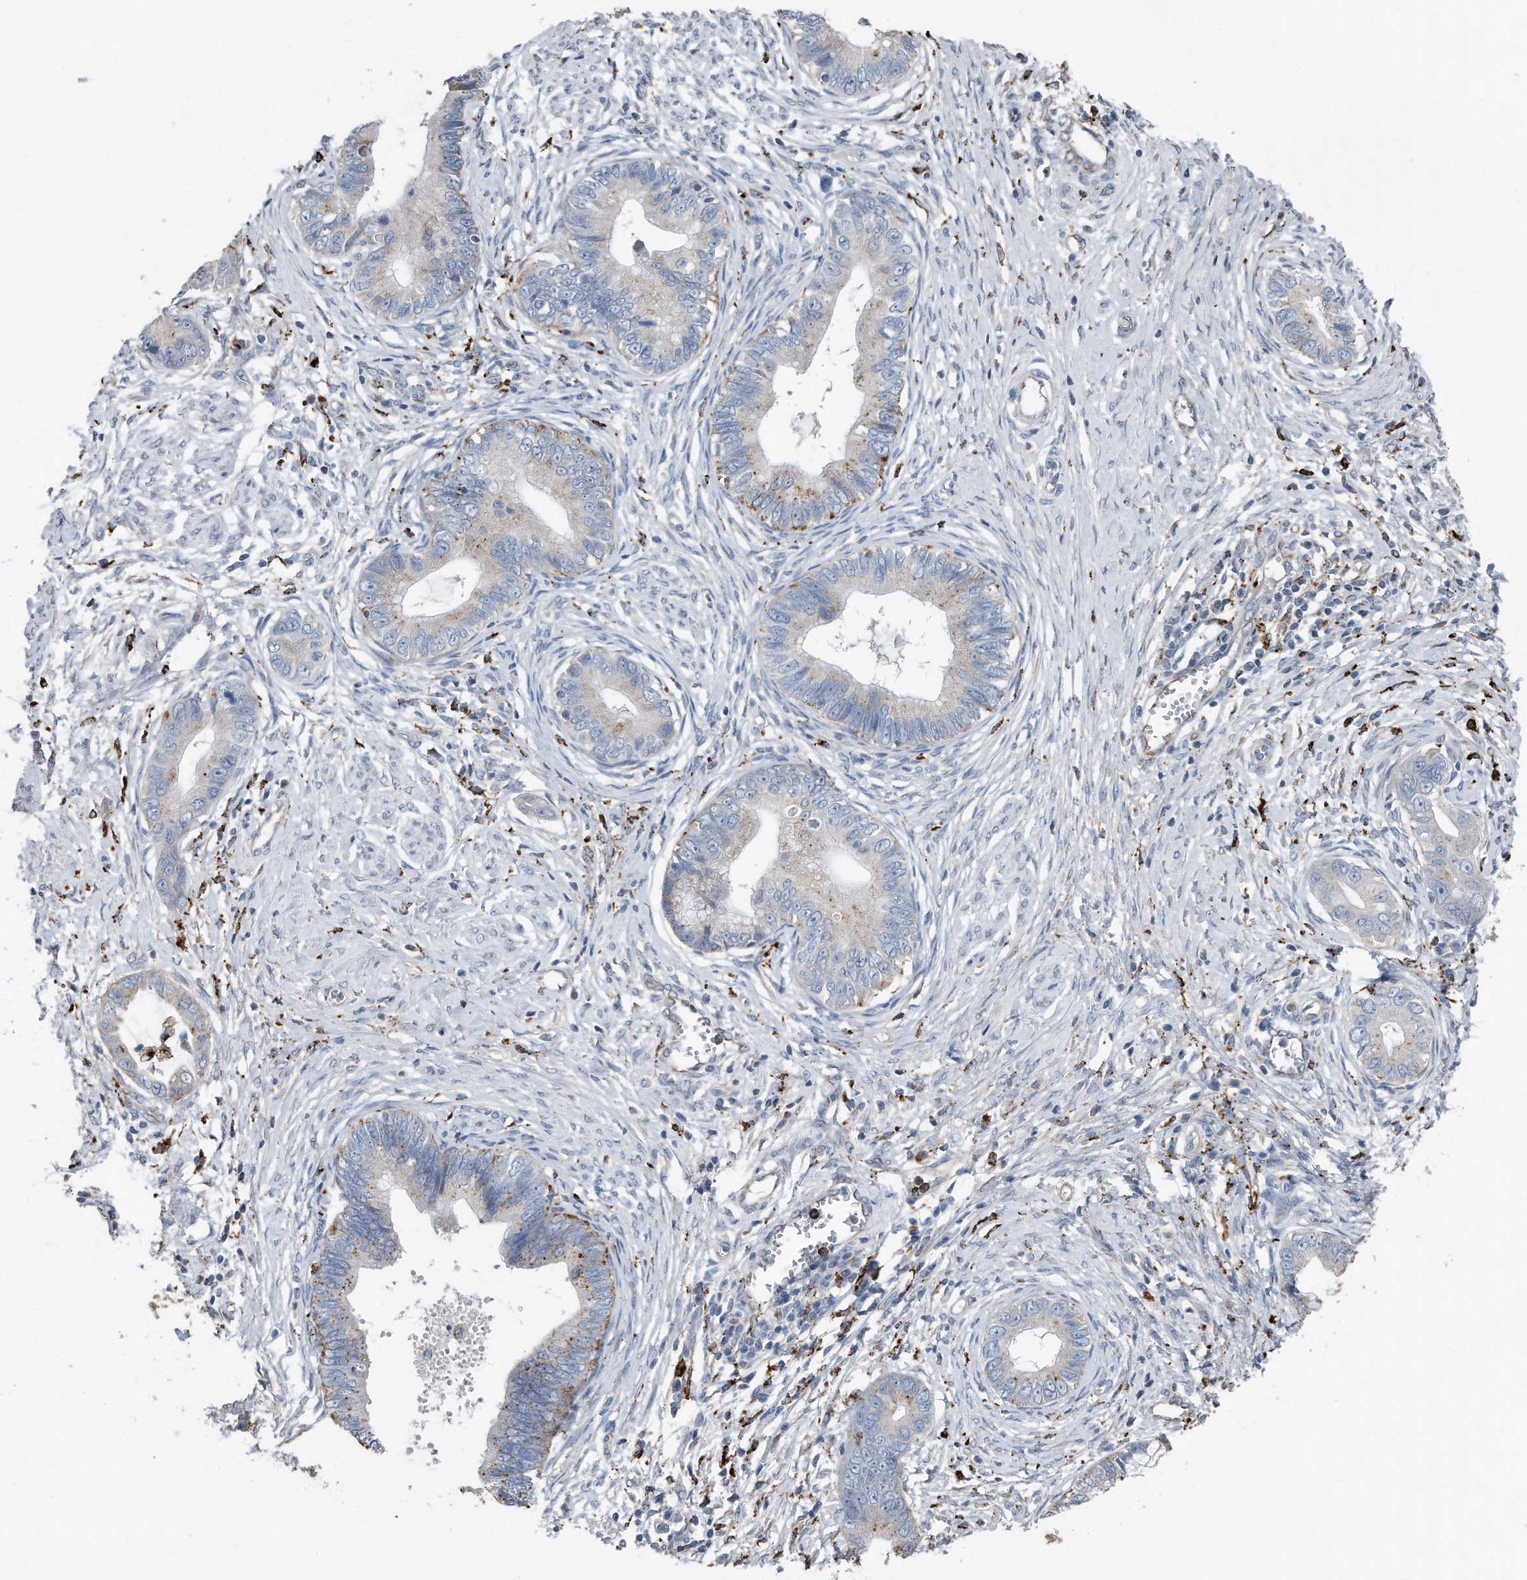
{"staining": {"intensity": "moderate", "quantity": "<25%", "location": "cytoplasmic/membranous"}, "tissue": "cervical cancer", "cell_type": "Tumor cells", "image_type": "cancer", "snomed": [{"axis": "morphology", "description": "Adenocarcinoma, NOS"}, {"axis": "topography", "description": "Cervix"}], "caption": "Immunohistochemical staining of human adenocarcinoma (cervical) demonstrates low levels of moderate cytoplasmic/membranous positivity in approximately <25% of tumor cells. Nuclei are stained in blue.", "gene": "ZNF772", "patient": {"sex": "female", "age": 44}}